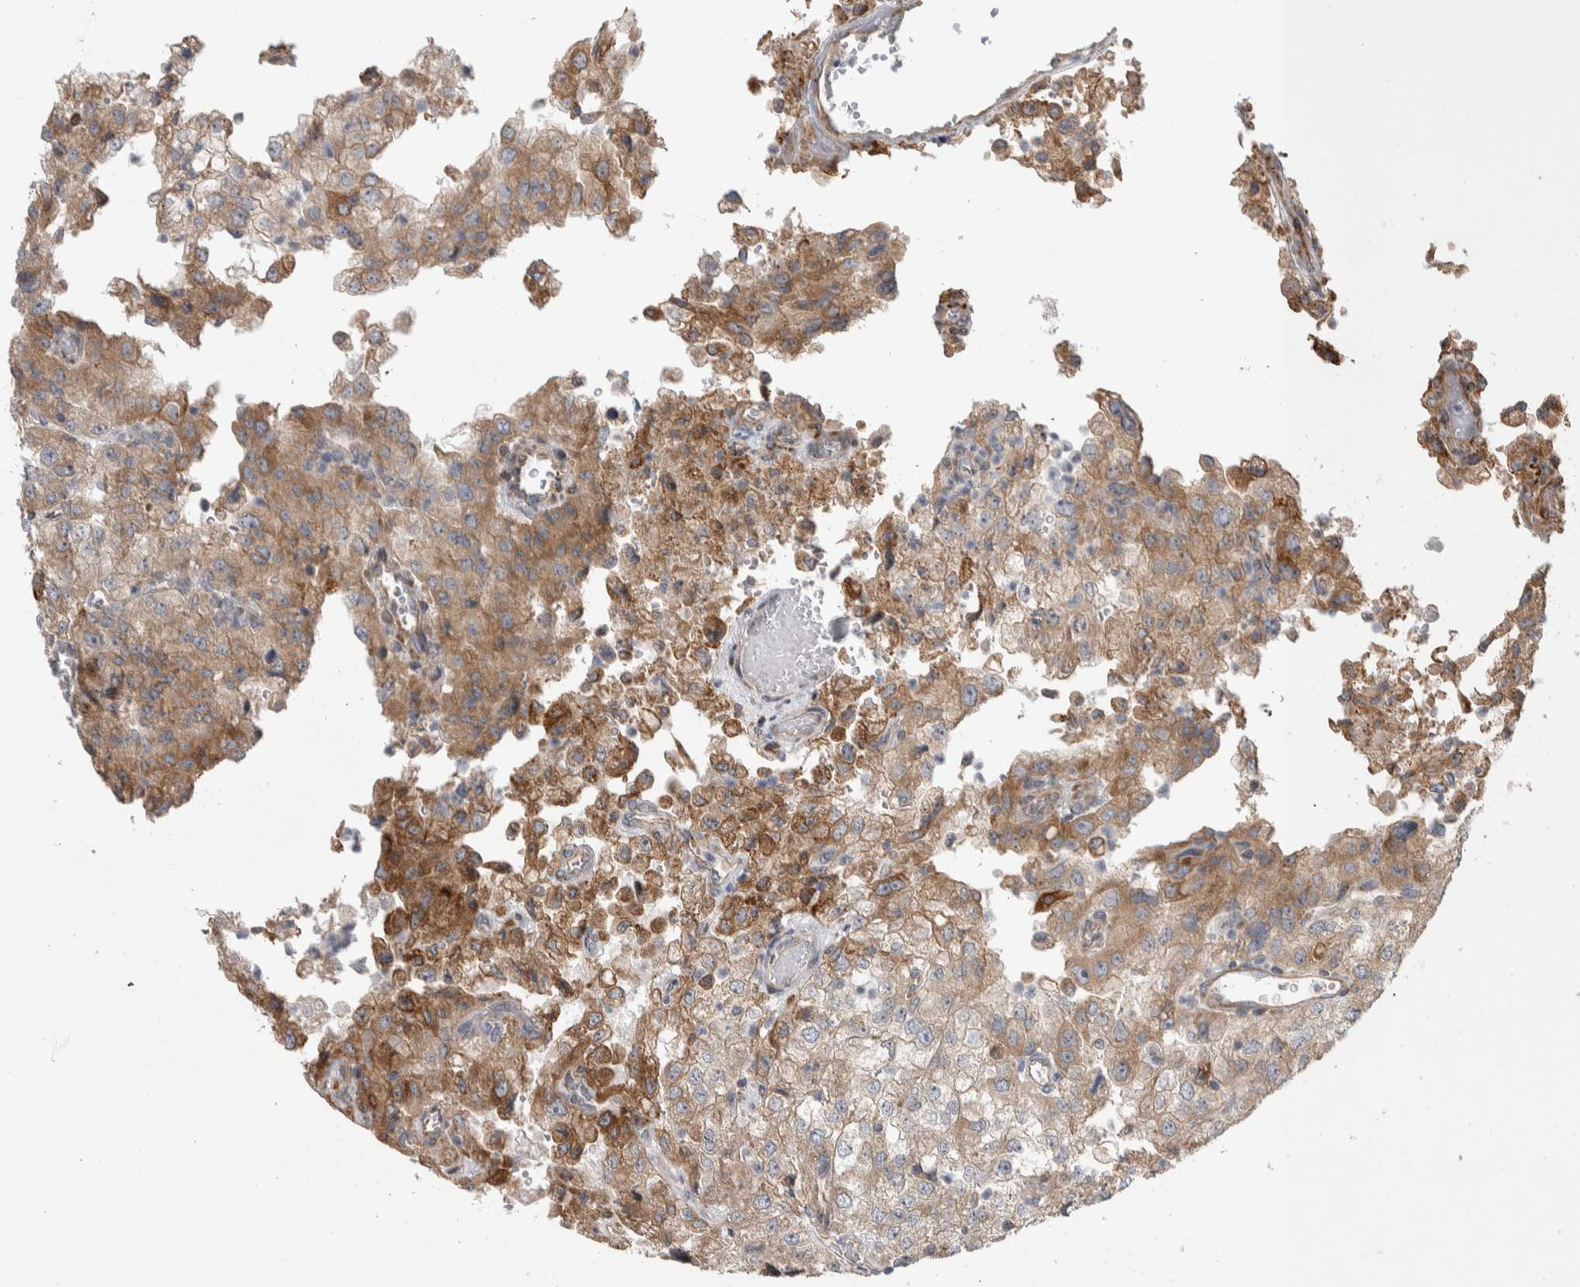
{"staining": {"intensity": "weak", "quantity": ">75%", "location": "cytoplasmic/membranous"}, "tissue": "renal cancer", "cell_type": "Tumor cells", "image_type": "cancer", "snomed": [{"axis": "morphology", "description": "Adenocarcinoma, NOS"}, {"axis": "topography", "description": "Kidney"}], "caption": "This histopathology image demonstrates immunohistochemistry (IHC) staining of renal adenocarcinoma, with low weak cytoplasmic/membranous positivity in about >75% of tumor cells.", "gene": "IBTK", "patient": {"sex": "female", "age": 54}}